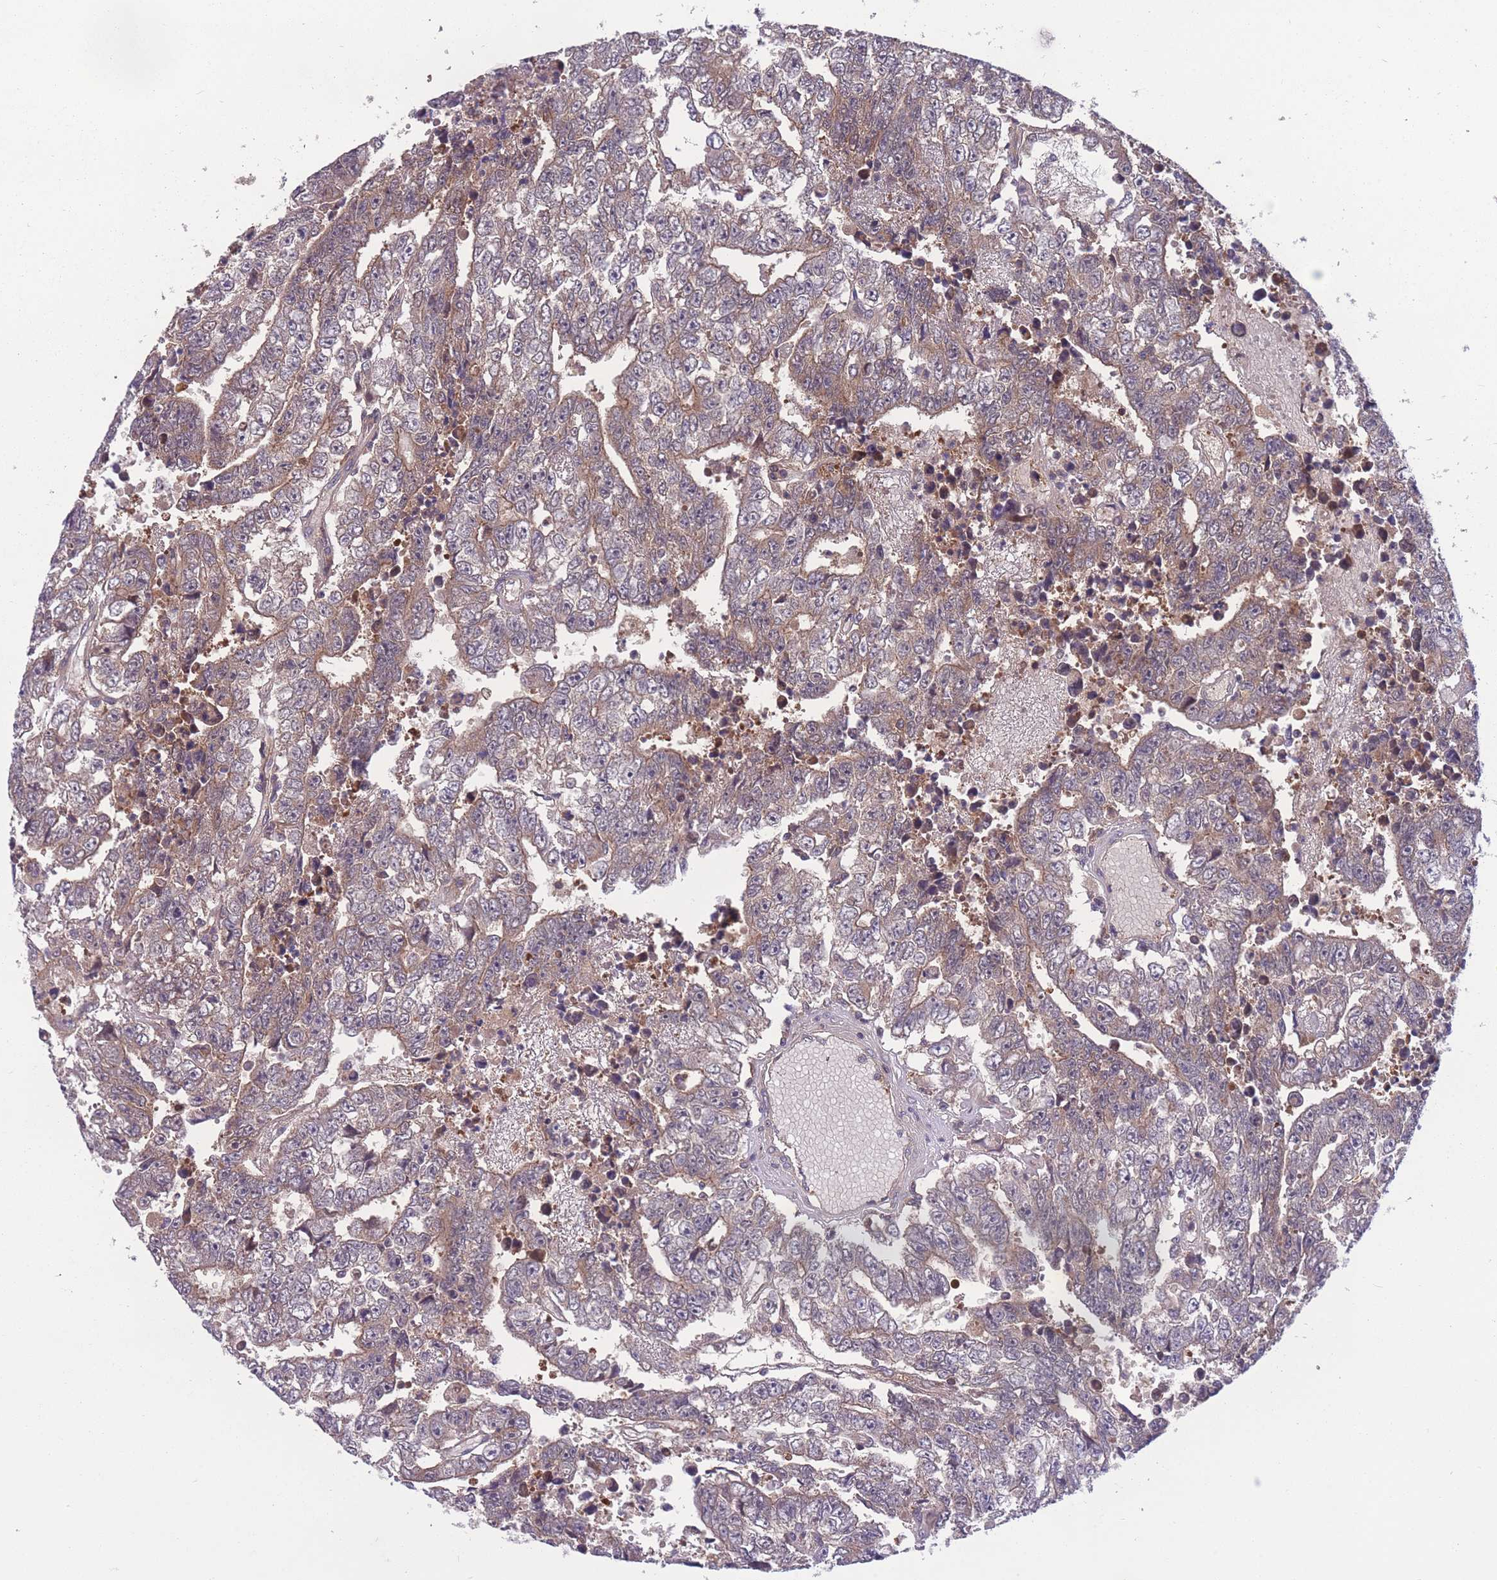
{"staining": {"intensity": "weak", "quantity": "25%-75%", "location": "cytoplasmic/membranous"}, "tissue": "testis cancer", "cell_type": "Tumor cells", "image_type": "cancer", "snomed": [{"axis": "morphology", "description": "Carcinoma, Embryonal, NOS"}, {"axis": "topography", "description": "Testis"}], "caption": "IHC staining of testis embryonal carcinoma, which reveals low levels of weak cytoplasmic/membranous positivity in approximately 25%-75% of tumor cells indicating weak cytoplasmic/membranous protein expression. The staining was performed using DAB (brown) for protein detection and nuclei were counterstained in hematoxylin (blue).", "gene": "UBE2N", "patient": {"sex": "male", "age": 25}}